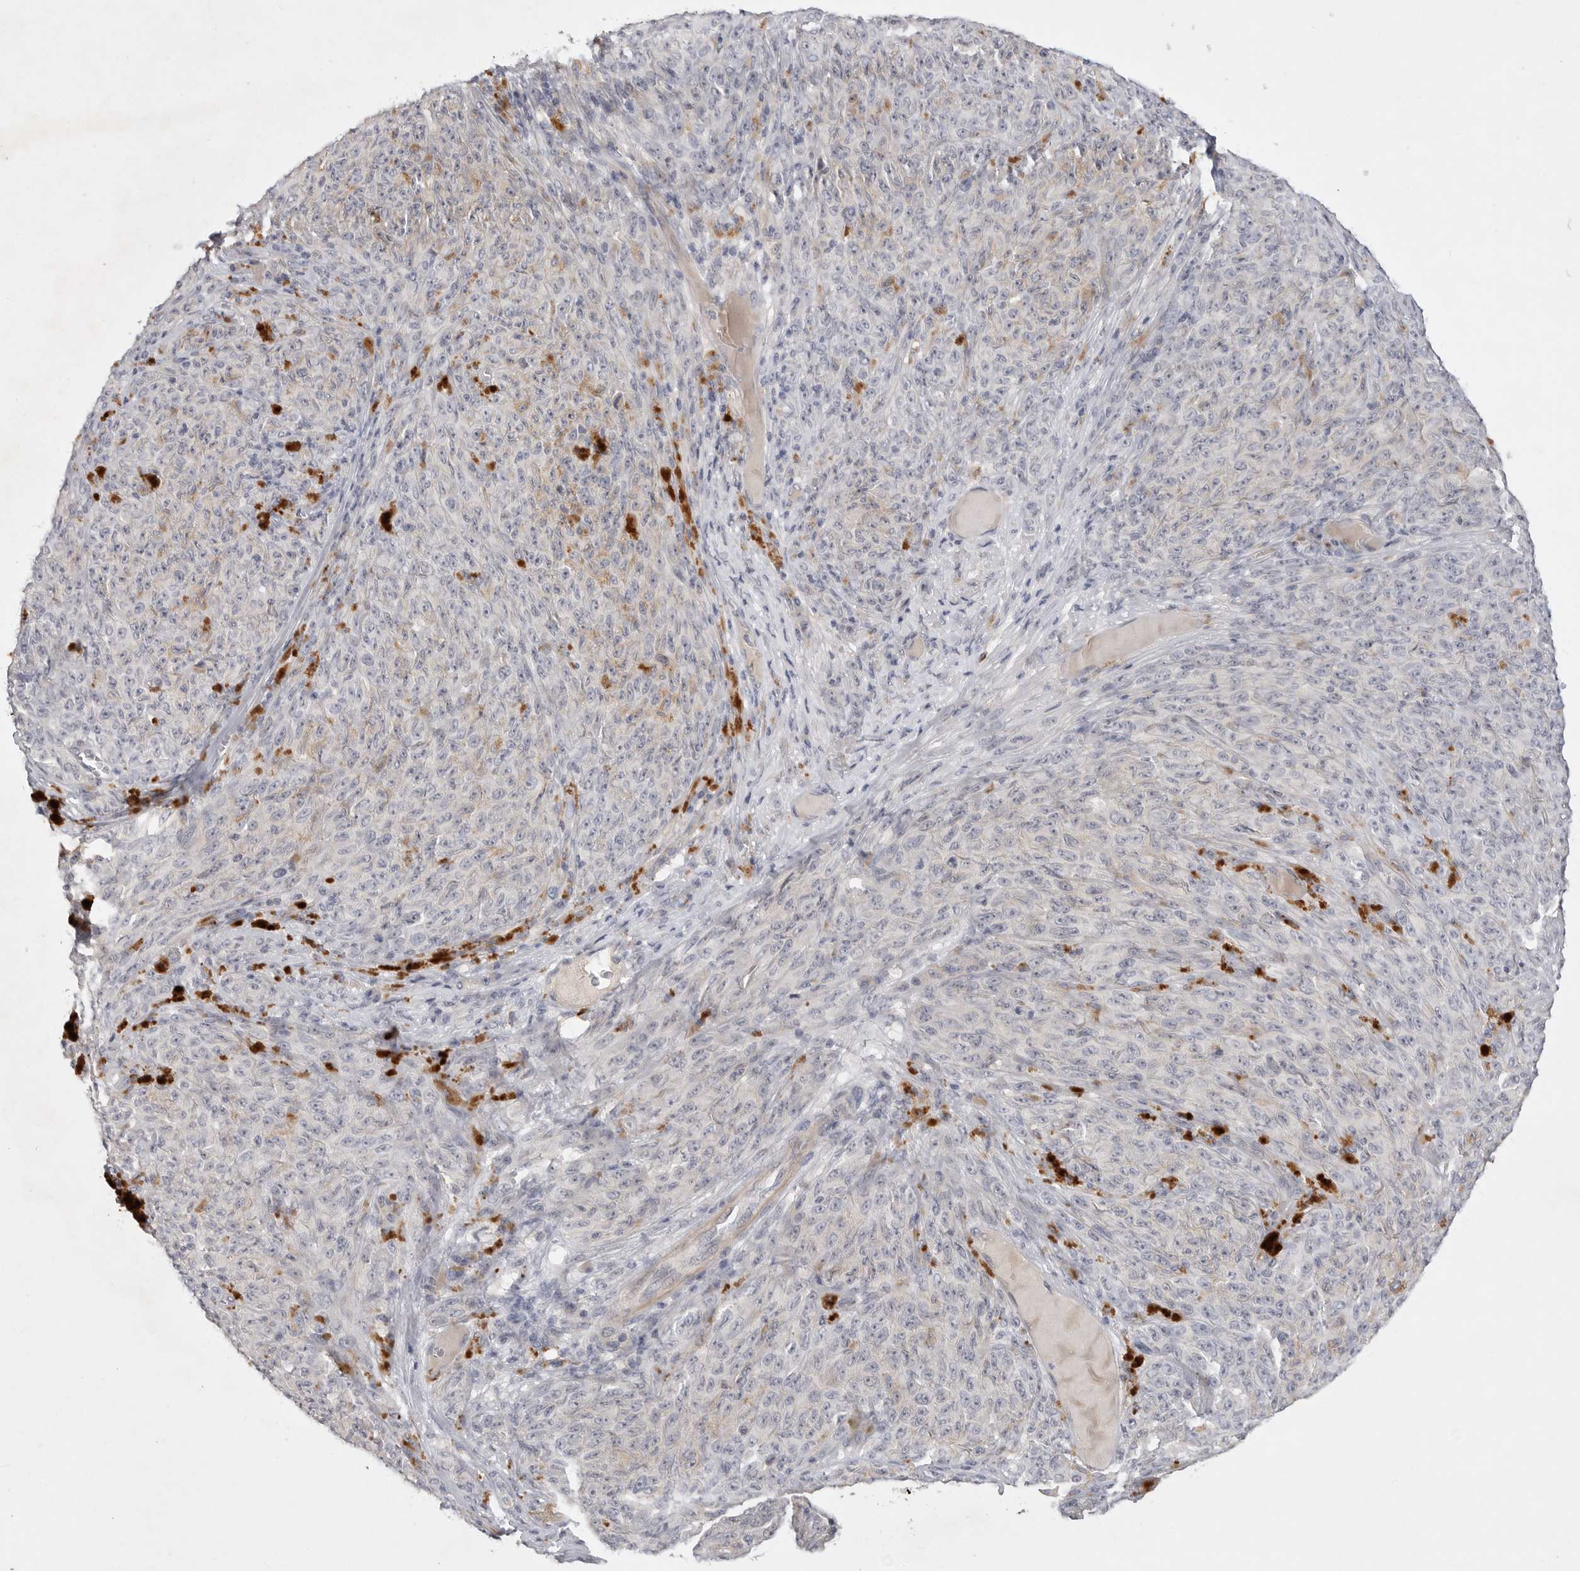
{"staining": {"intensity": "negative", "quantity": "none", "location": "none"}, "tissue": "melanoma", "cell_type": "Tumor cells", "image_type": "cancer", "snomed": [{"axis": "morphology", "description": "Malignant melanoma, NOS"}, {"axis": "topography", "description": "Skin"}], "caption": "DAB immunohistochemical staining of malignant melanoma exhibits no significant expression in tumor cells.", "gene": "ITGAD", "patient": {"sex": "female", "age": 82}}